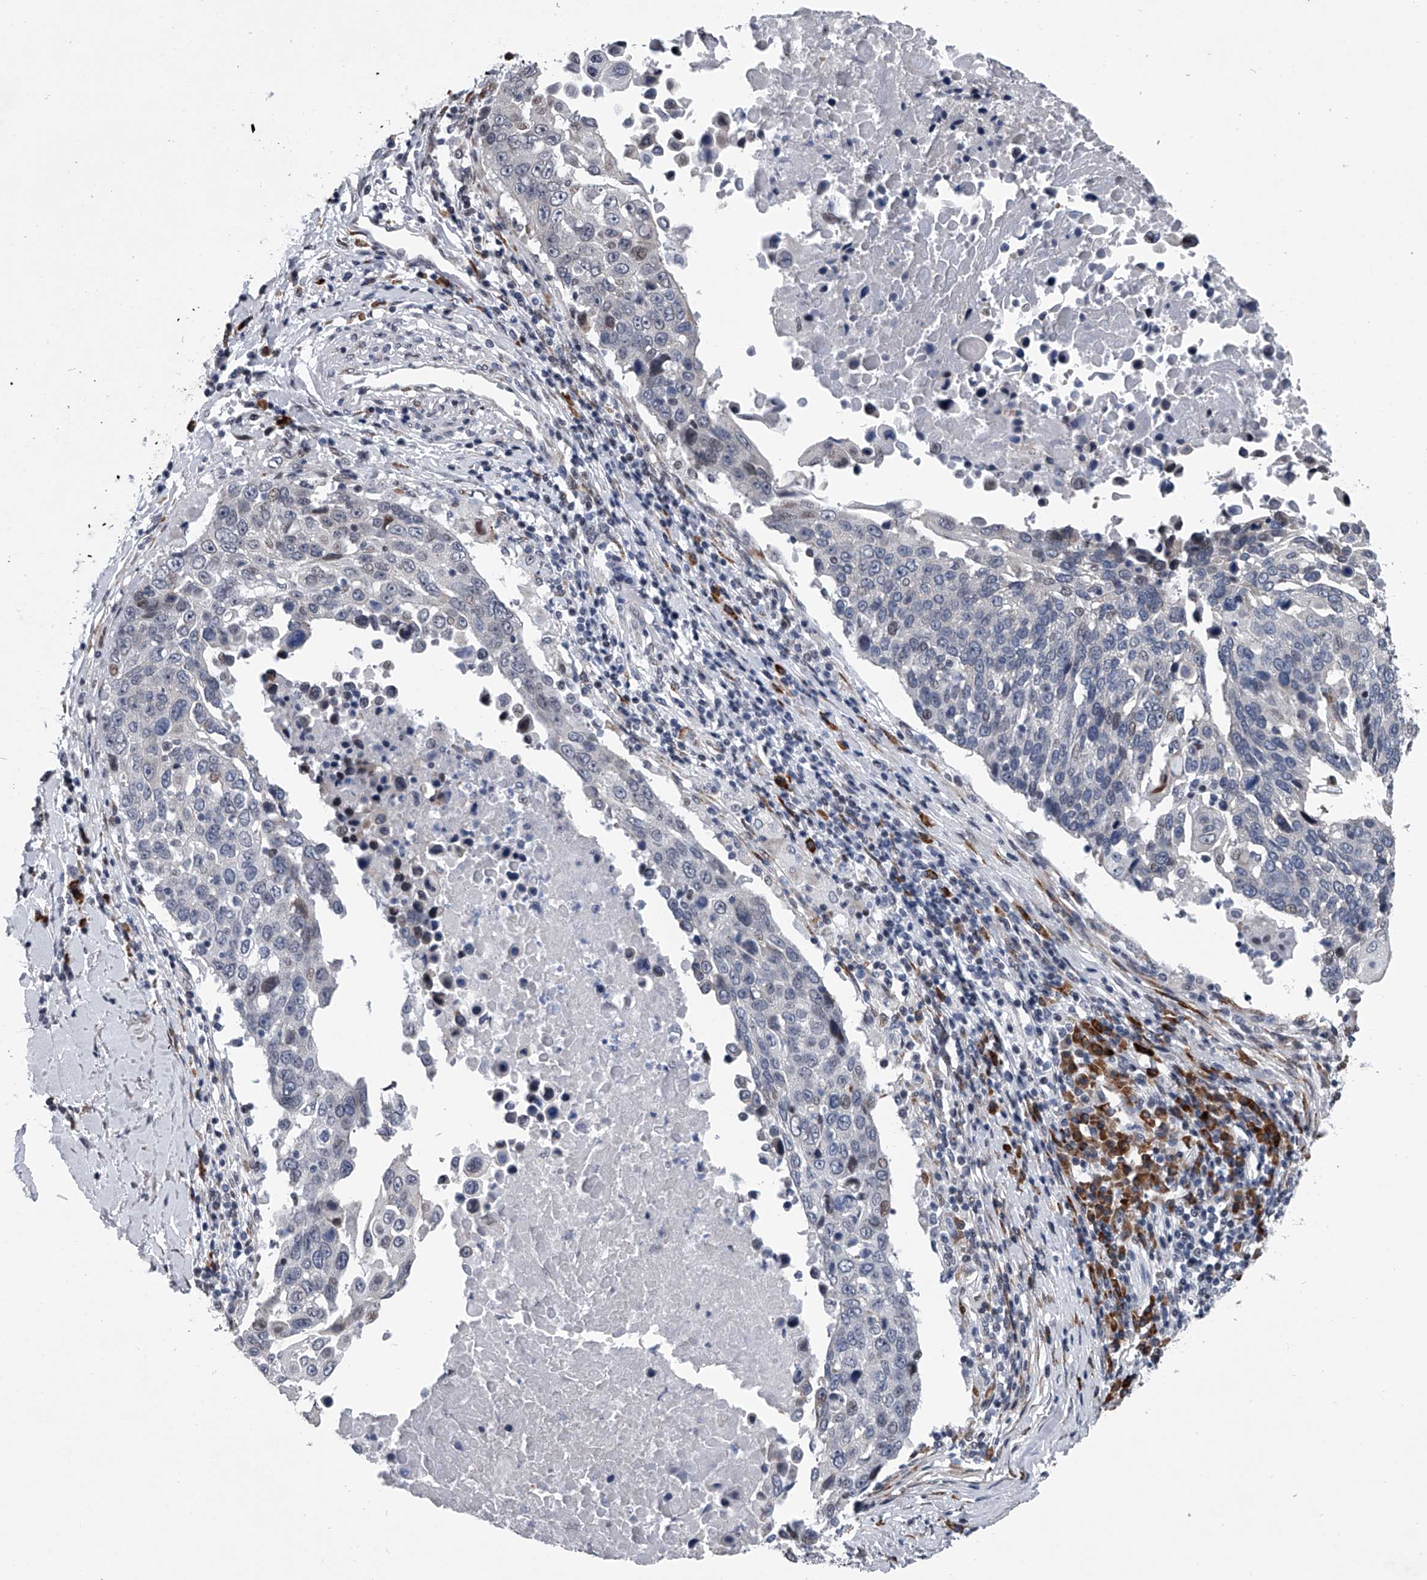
{"staining": {"intensity": "negative", "quantity": "none", "location": "none"}, "tissue": "lung cancer", "cell_type": "Tumor cells", "image_type": "cancer", "snomed": [{"axis": "morphology", "description": "Squamous cell carcinoma, NOS"}, {"axis": "topography", "description": "Lung"}], "caption": "A high-resolution micrograph shows IHC staining of lung cancer (squamous cell carcinoma), which displays no significant positivity in tumor cells.", "gene": "PPP2R5D", "patient": {"sex": "male", "age": 66}}